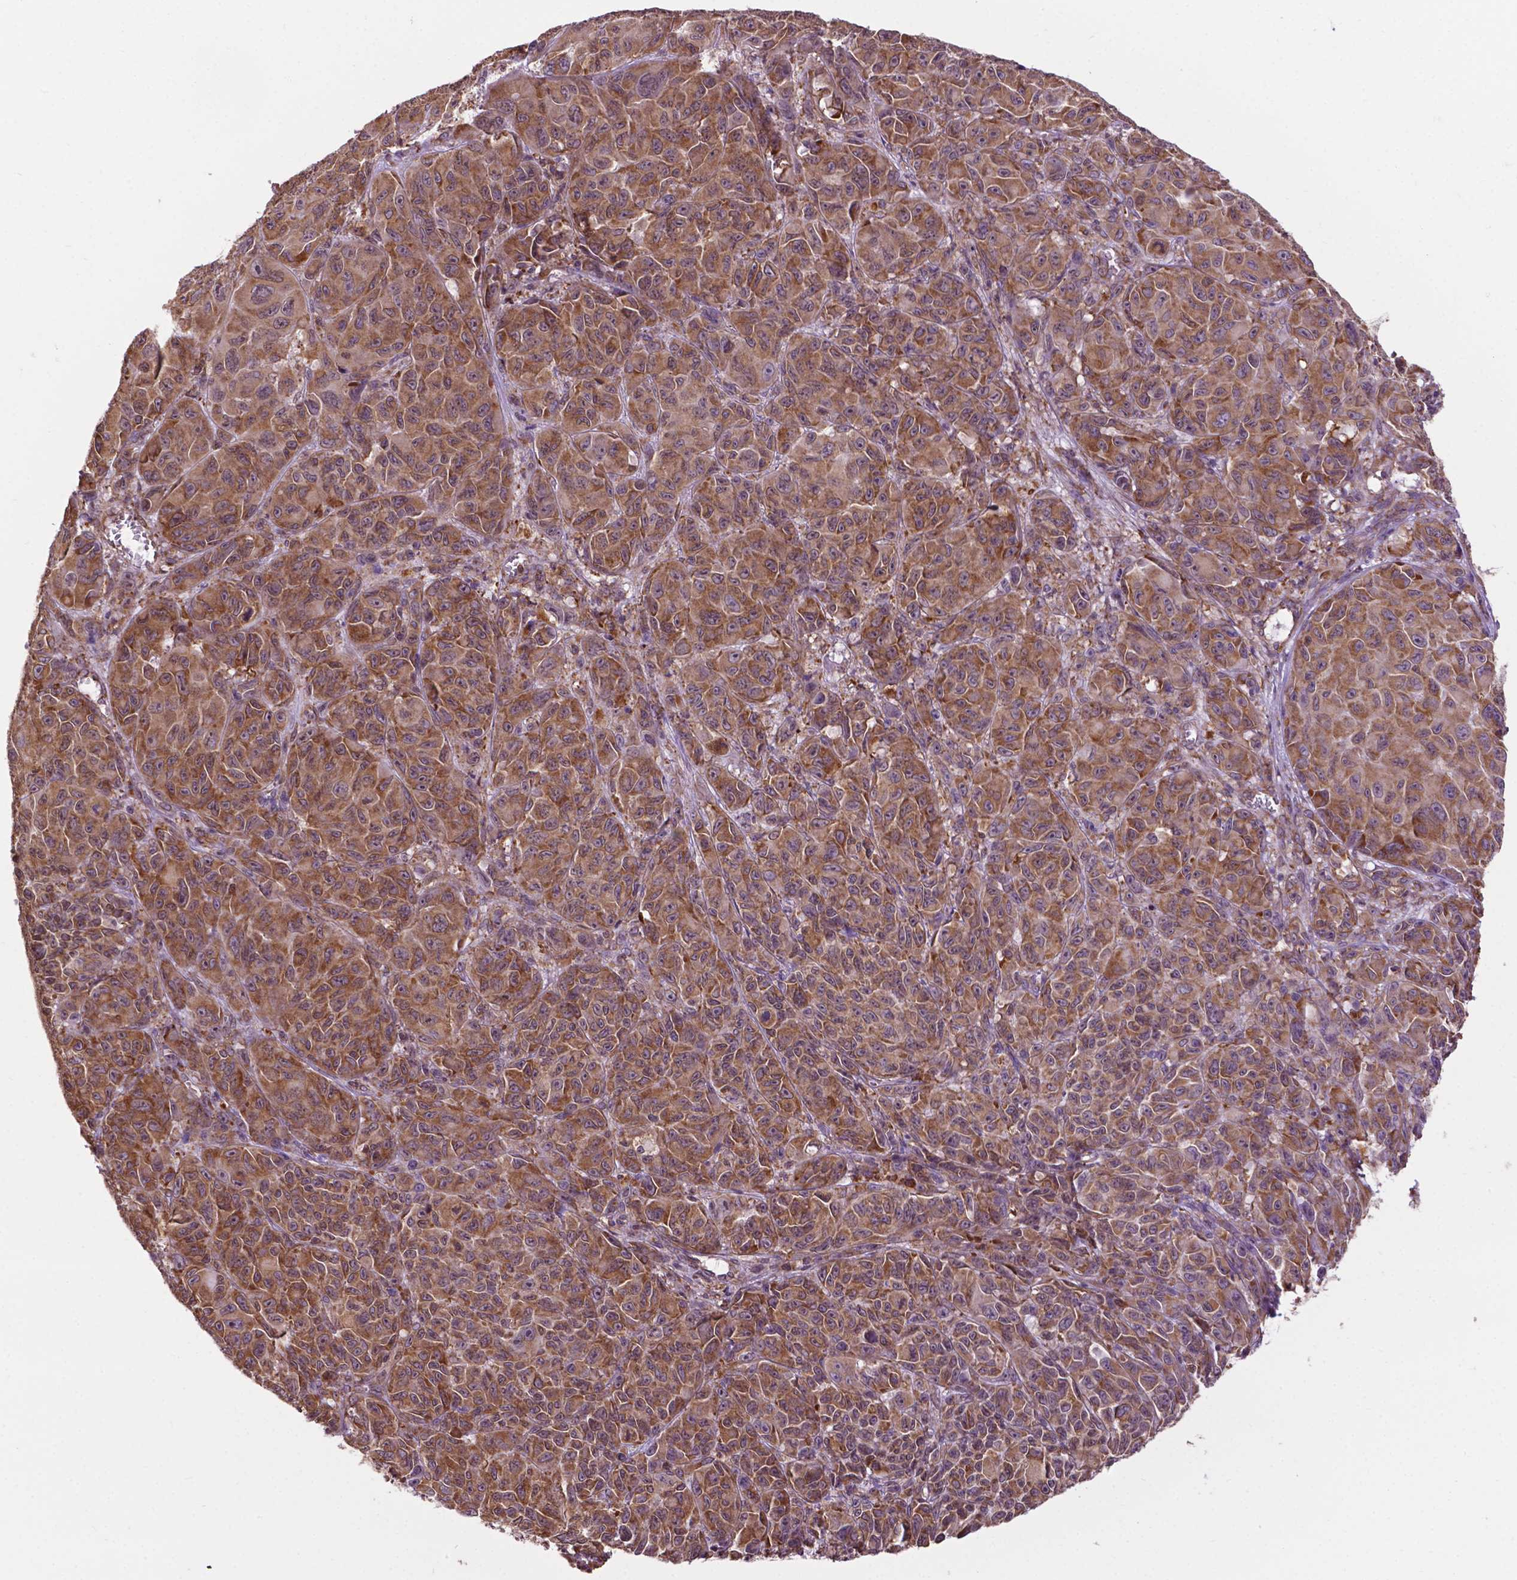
{"staining": {"intensity": "moderate", "quantity": ">75%", "location": "cytoplasmic/membranous"}, "tissue": "melanoma", "cell_type": "Tumor cells", "image_type": "cancer", "snomed": [{"axis": "morphology", "description": "Malignant melanoma, NOS"}, {"axis": "topography", "description": "Vulva, labia, clitoris and Bartholin´s gland, NO"}], "caption": "High-magnification brightfield microscopy of melanoma stained with DAB (brown) and counterstained with hematoxylin (blue). tumor cells exhibit moderate cytoplasmic/membranous expression is identified in about>75% of cells.", "gene": "GANAB", "patient": {"sex": "female", "age": 75}}